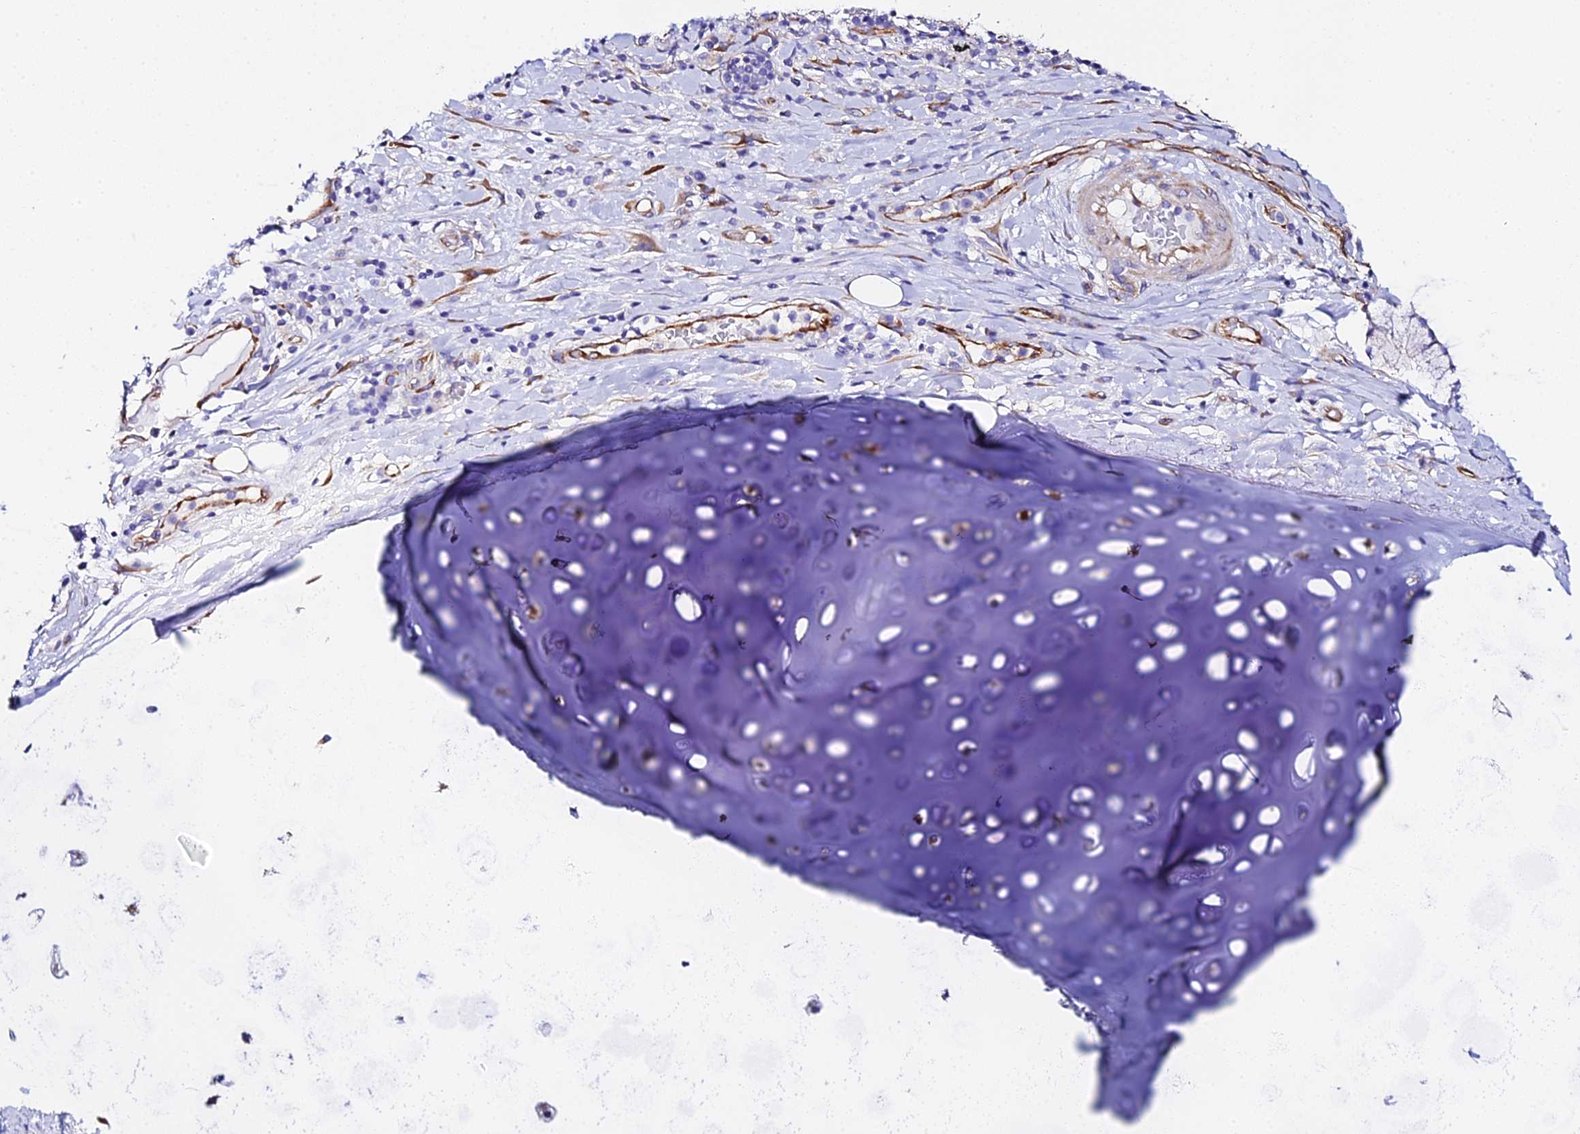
{"staining": {"intensity": "weak", "quantity": ">75%", "location": "cytoplasmic/membranous"}, "tissue": "adipose tissue", "cell_type": "Adipocytes", "image_type": "normal", "snomed": [{"axis": "morphology", "description": "Normal tissue, NOS"}, {"axis": "morphology", "description": "Squamous cell carcinoma, NOS"}, {"axis": "topography", "description": "Bronchus"}, {"axis": "topography", "description": "Lung"}], "caption": "A micrograph showing weak cytoplasmic/membranous expression in about >75% of adipocytes in benign adipose tissue, as visualized by brown immunohistochemical staining.", "gene": "CFAP45", "patient": {"sex": "male", "age": 64}}